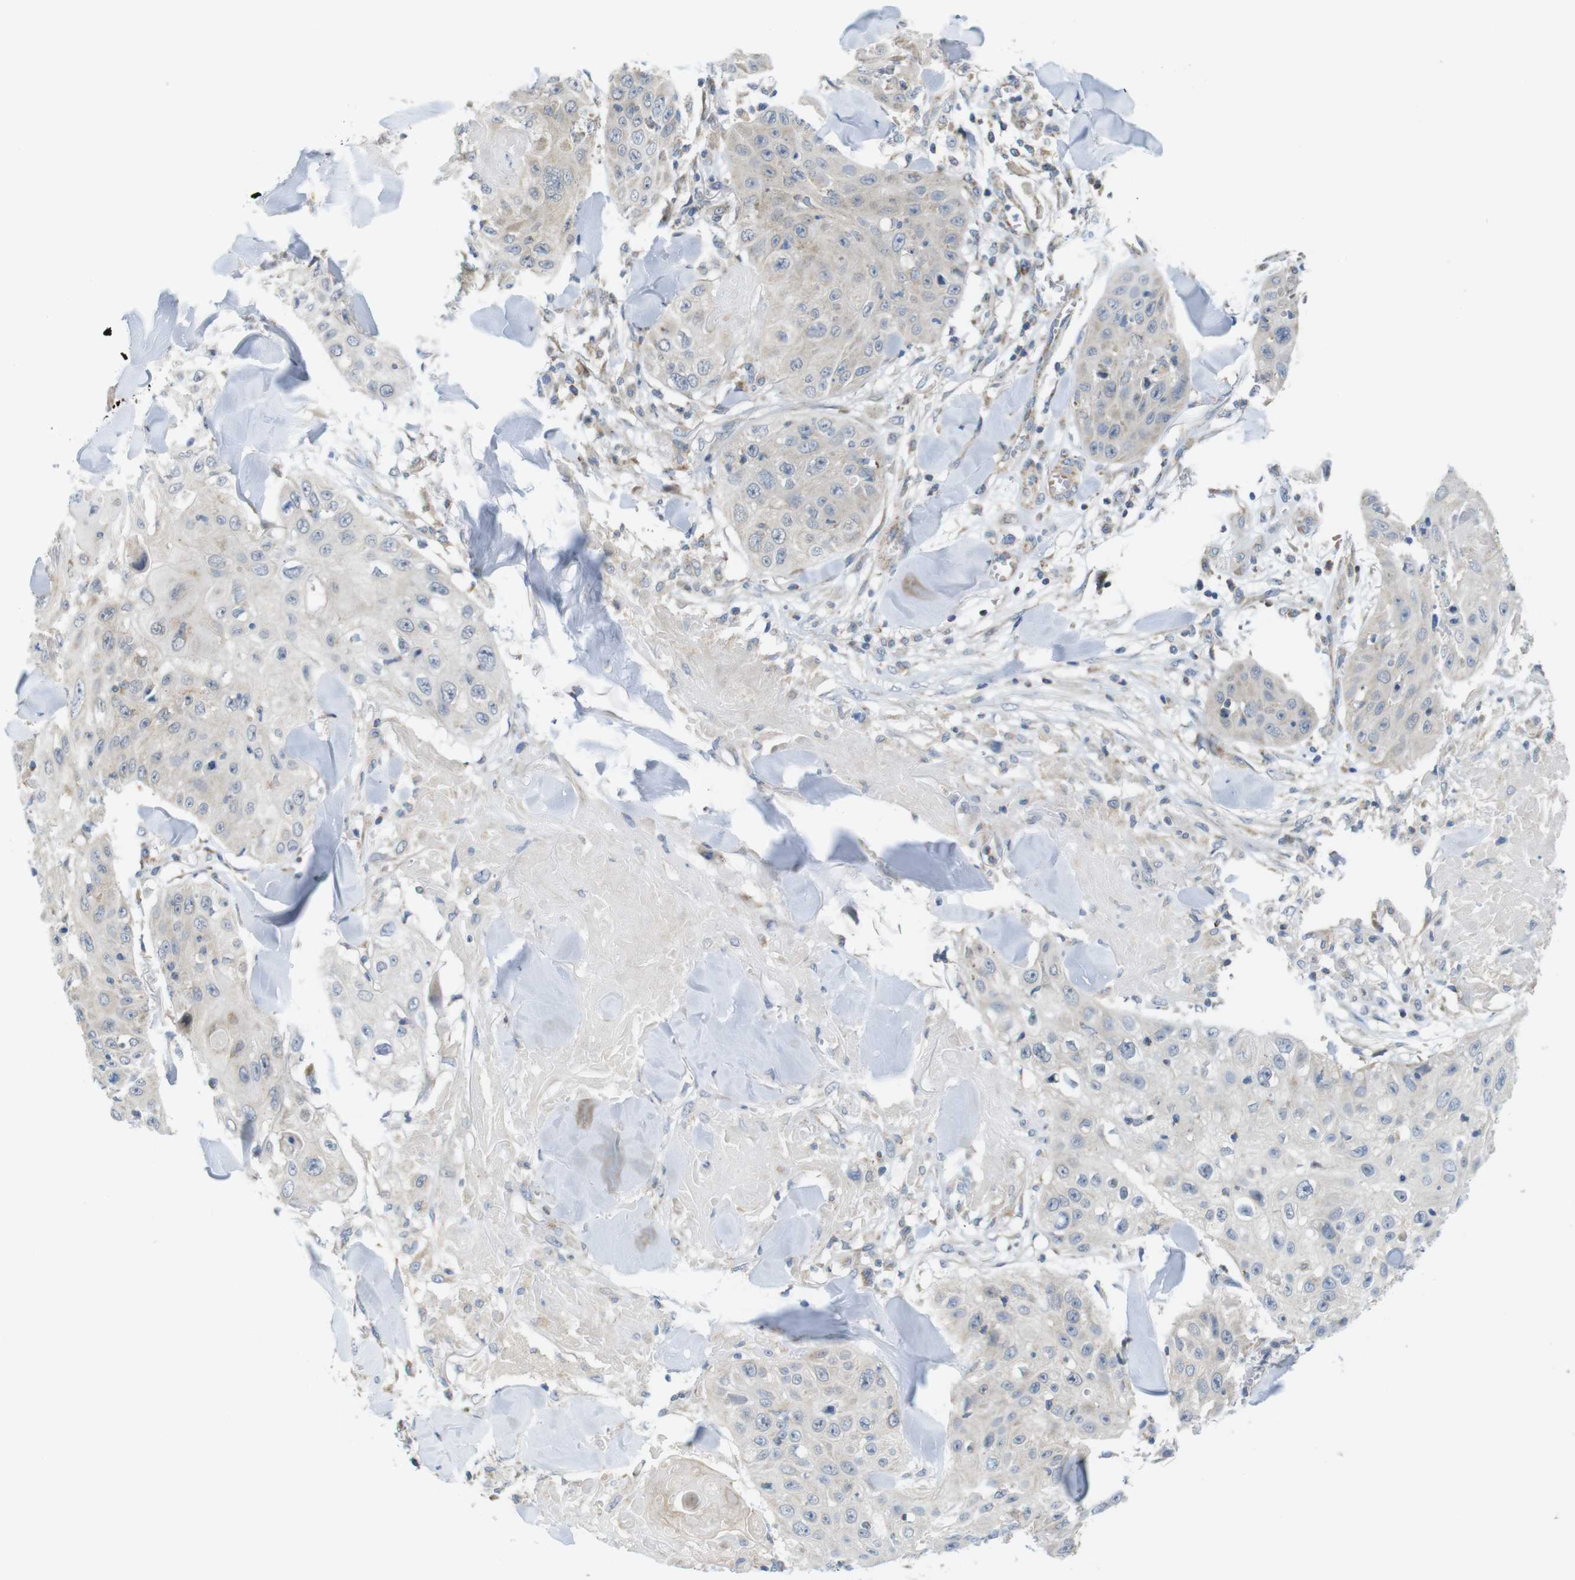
{"staining": {"intensity": "weak", "quantity": "25%-75%", "location": "cytoplasmic/membranous"}, "tissue": "skin cancer", "cell_type": "Tumor cells", "image_type": "cancer", "snomed": [{"axis": "morphology", "description": "Squamous cell carcinoma, NOS"}, {"axis": "topography", "description": "Skin"}], "caption": "IHC image of neoplastic tissue: squamous cell carcinoma (skin) stained using immunohistochemistry (IHC) reveals low levels of weak protein expression localized specifically in the cytoplasmic/membranous of tumor cells, appearing as a cytoplasmic/membranous brown color.", "gene": "MARCHF1", "patient": {"sex": "male", "age": 86}}